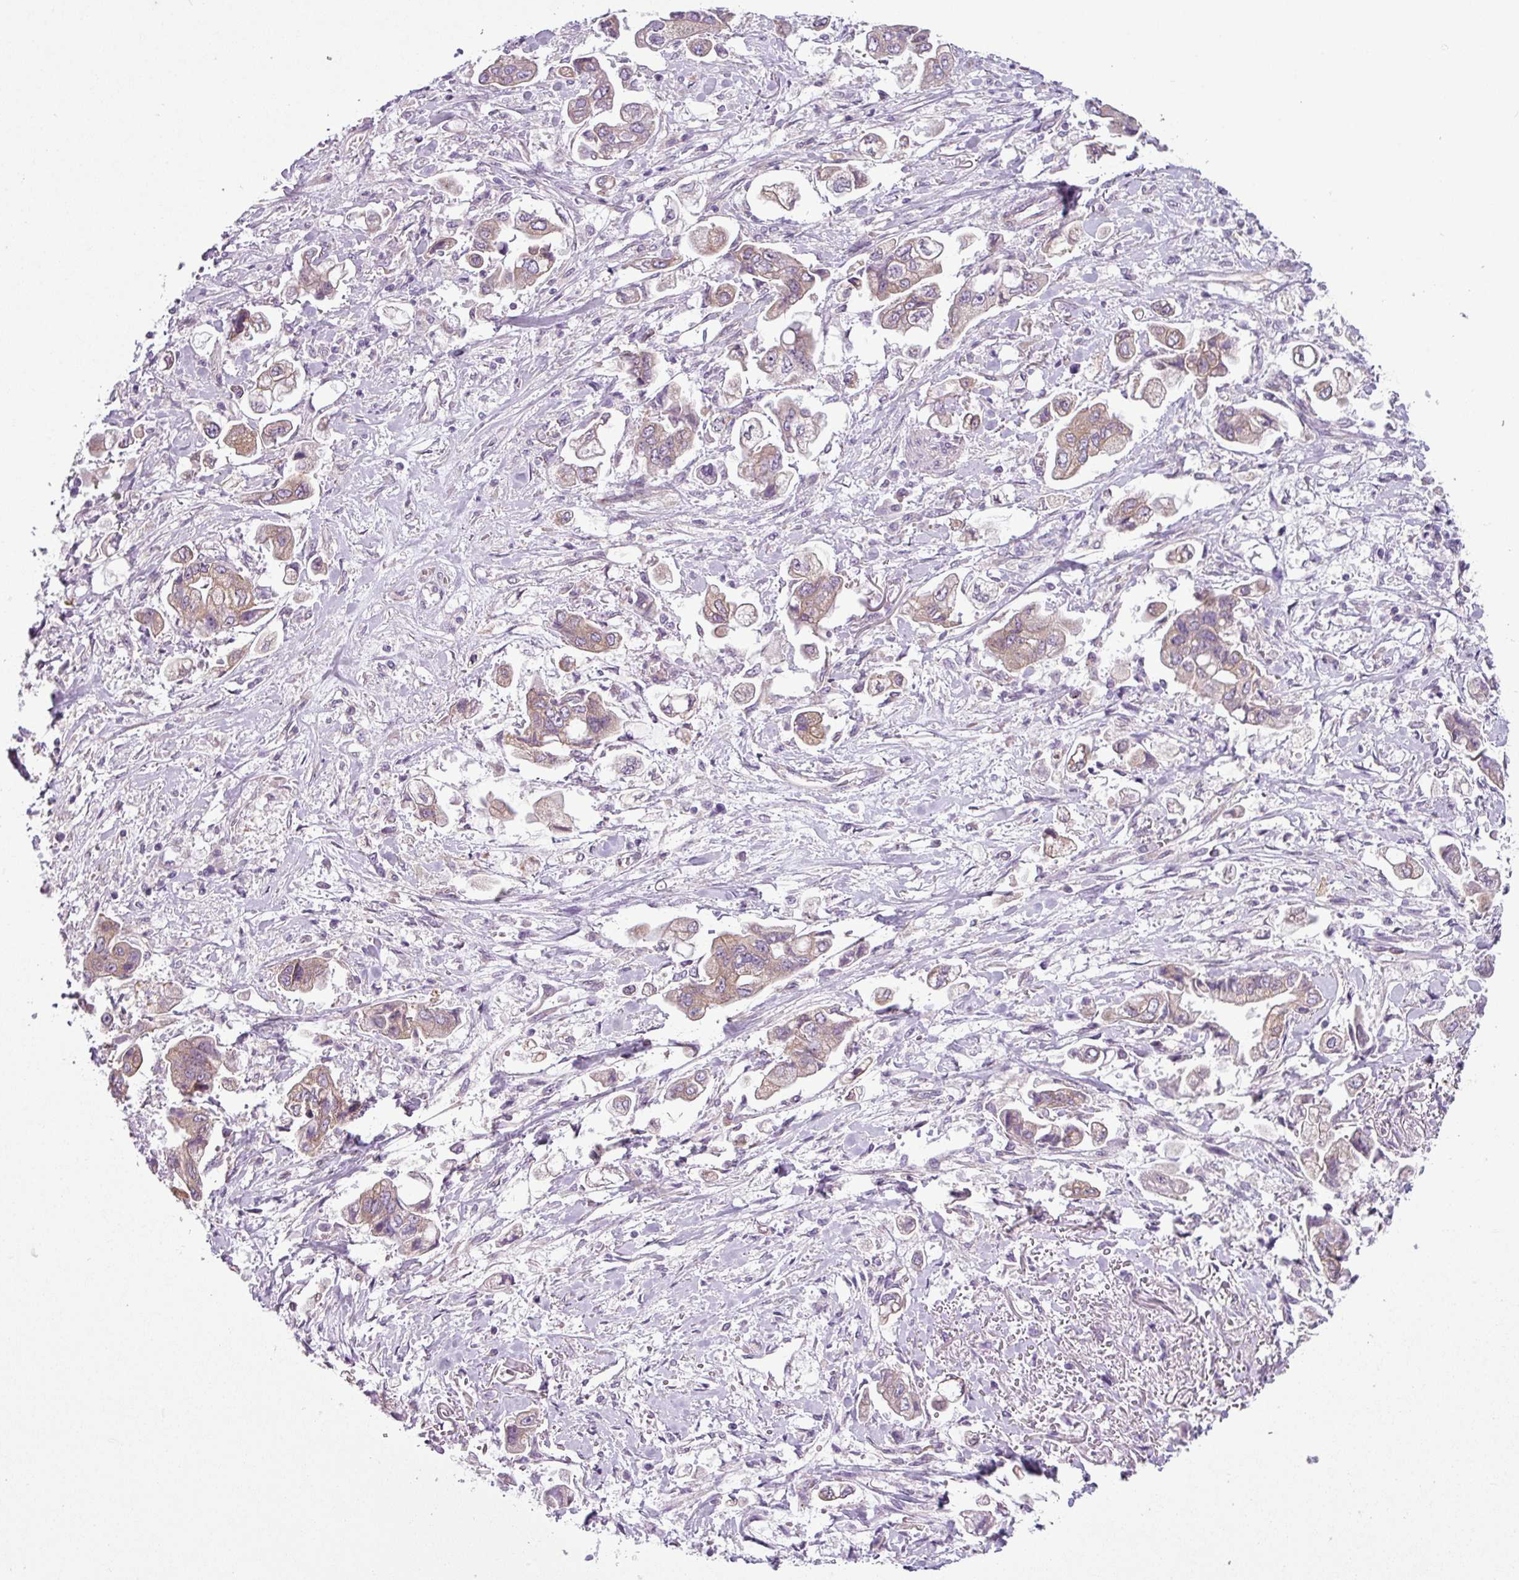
{"staining": {"intensity": "moderate", "quantity": ">75%", "location": "cytoplasmic/membranous"}, "tissue": "stomach cancer", "cell_type": "Tumor cells", "image_type": "cancer", "snomed": [{"axis": "morphology", "description": "Adenocarcinoma, NOS"}, {"axis": "topography", "description": "Stomach"}], "caption": "Stomach adenocarcinoma tissue displays moderate cytoplasmic/membranous positivity in approximately >75% of tumor cells The staining was performed using DAB, with brown indicating positive protein expression. Nuclei are stained blue with hematoxylin.", "gene": "TOR1AIP2", "patient": {"sex": "male", "age": 62}}